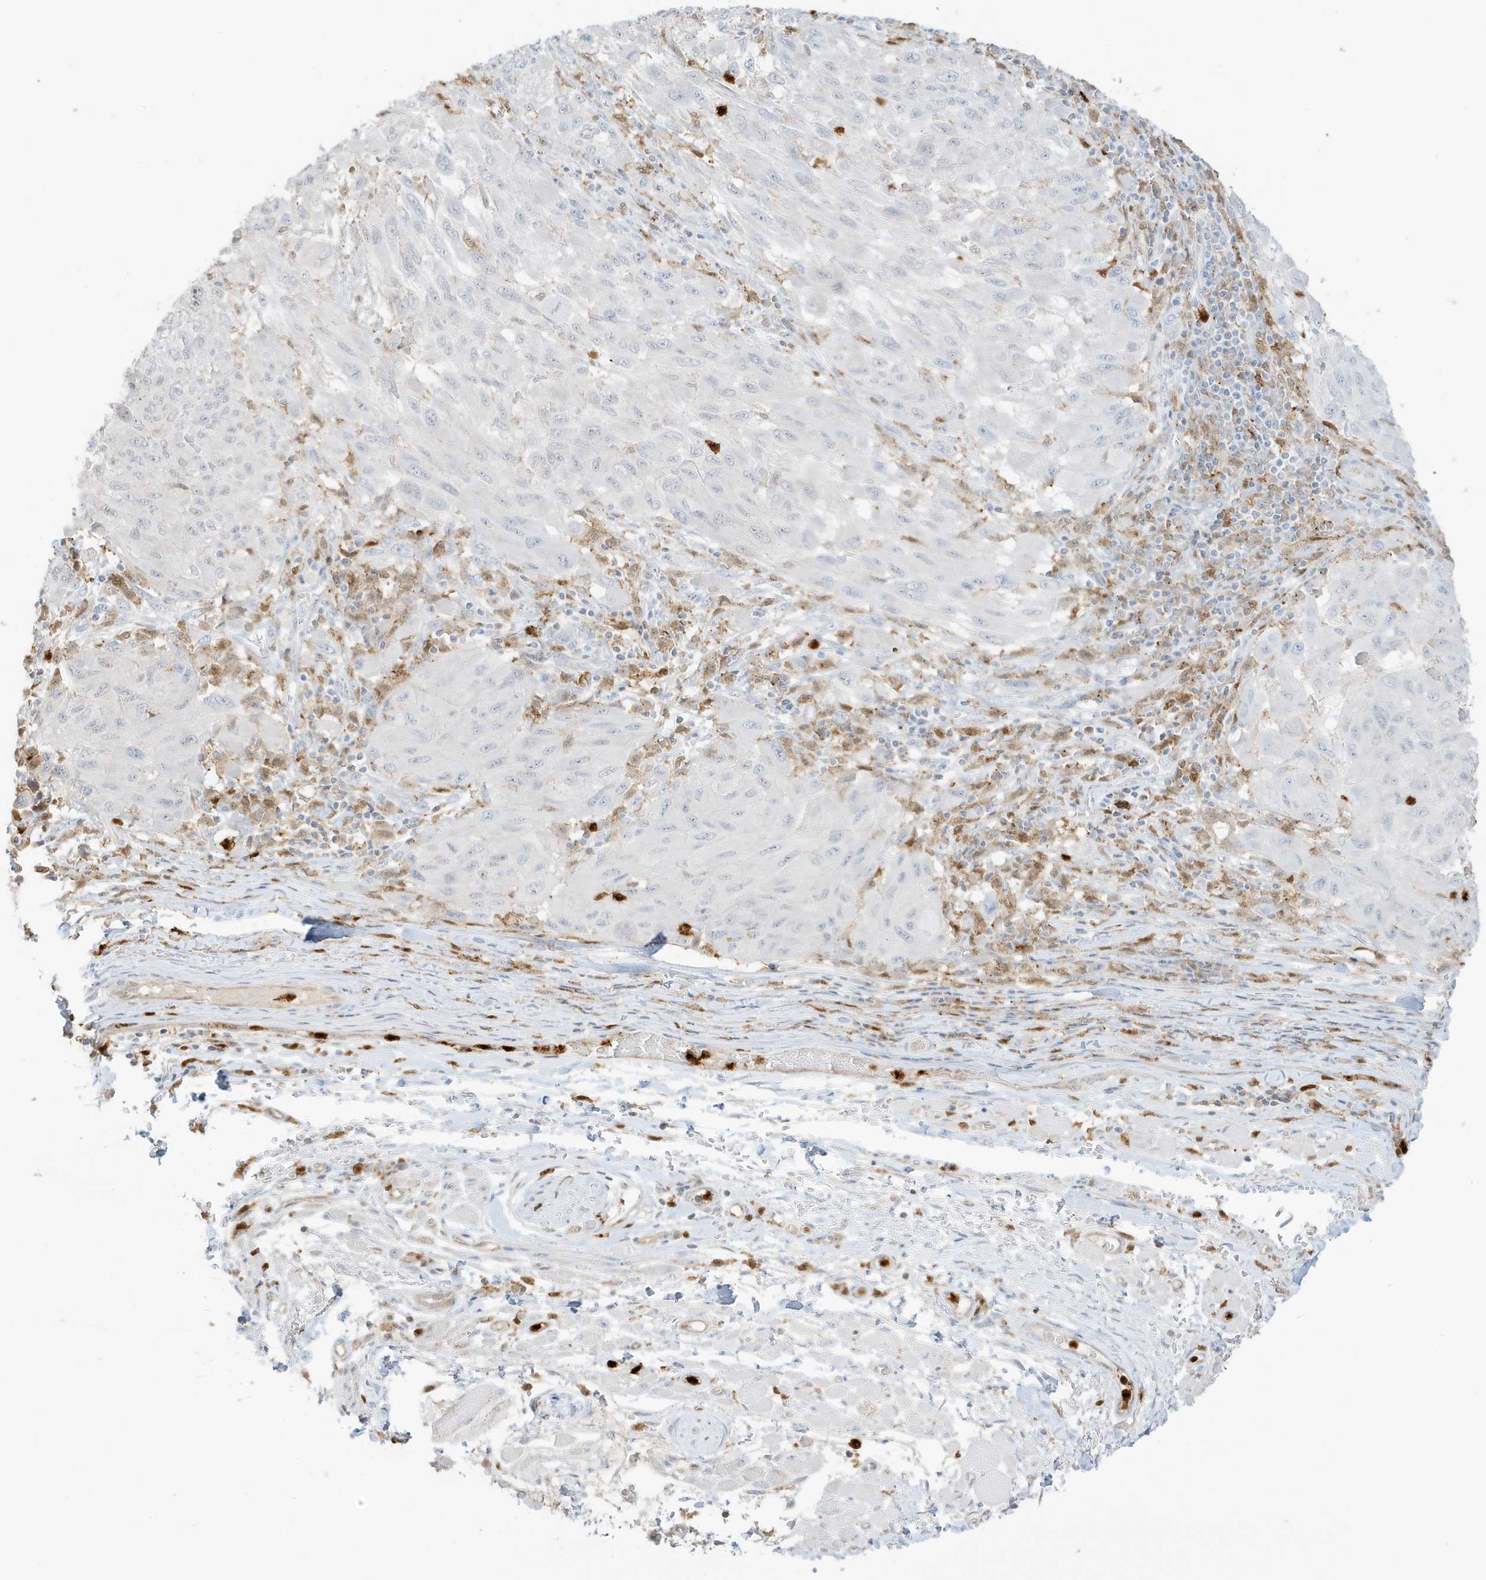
{"staining": {"intensity": "negative", "quantity": "none", "location": "none"}, "tissue": "melanoma", "cell_type": "Tumor cells", "image_type": "cancer", "snomed": [{"axis": "morphology", "description": "Malignant melanoma, NOS"}, {"axis": "topography", "description": "Skin"}], "caption": "High power microscopy micrograph of an IHC micrograph of melanoma, revealing no significant positivity in tumor cells.", "gene": "GCA", "patient": {"sex": "female", "age": 91}}